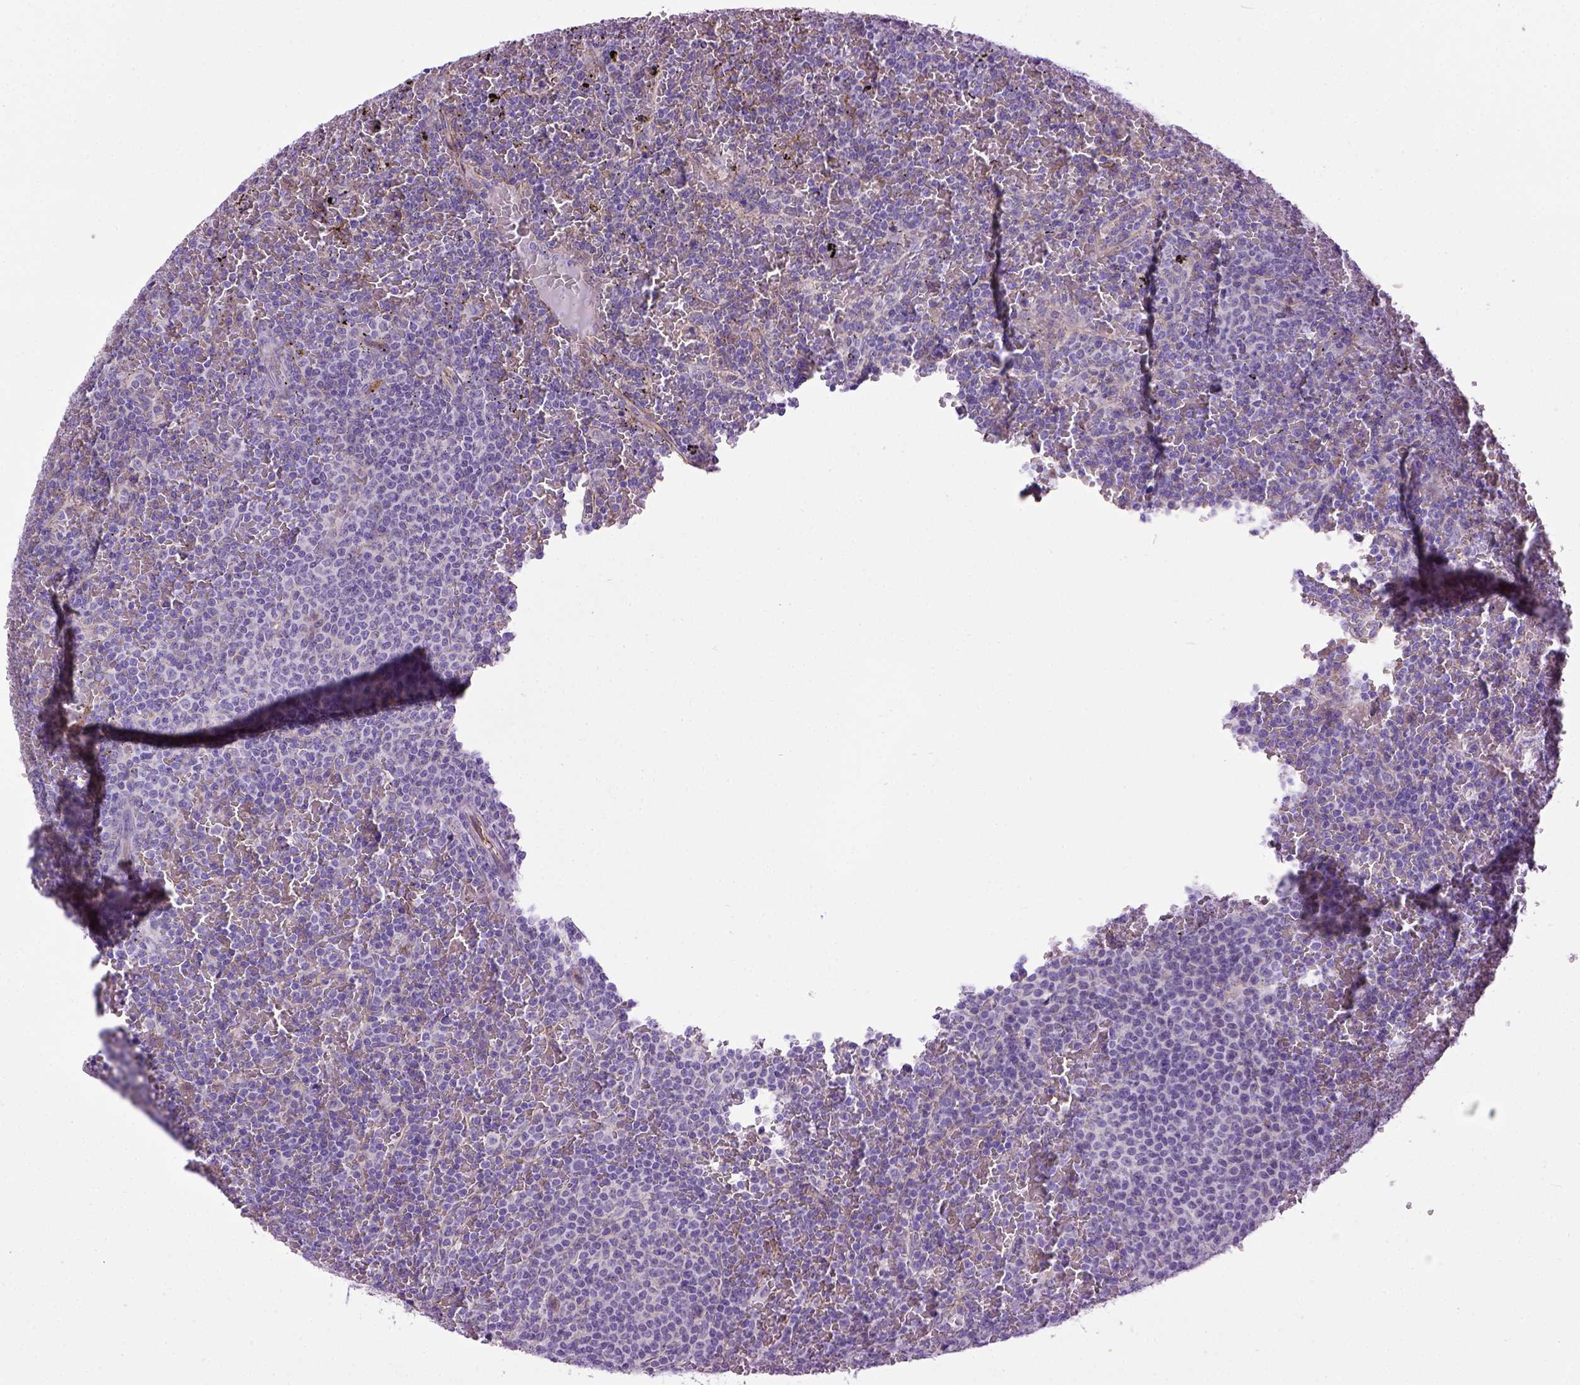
{"staining": {"intensity": "negative", "quantity": "none", "location": "none"}, "tissue": "lymphoma", "cell_type": "Tumor cells", "image_type": "cancer", "snomed": [{"axis": "morphology", "description": "Malignant lymphoma, non-Hodgkin's type, Low grade"}, {"axis": "topography", "description": "Spleen"}], "caption": "DAB immunohistochemical staining of human lymphoma displays no significant staining in tumor cells.", "gene": "ENG", "patient": {"sex": "female", "age": 77}}